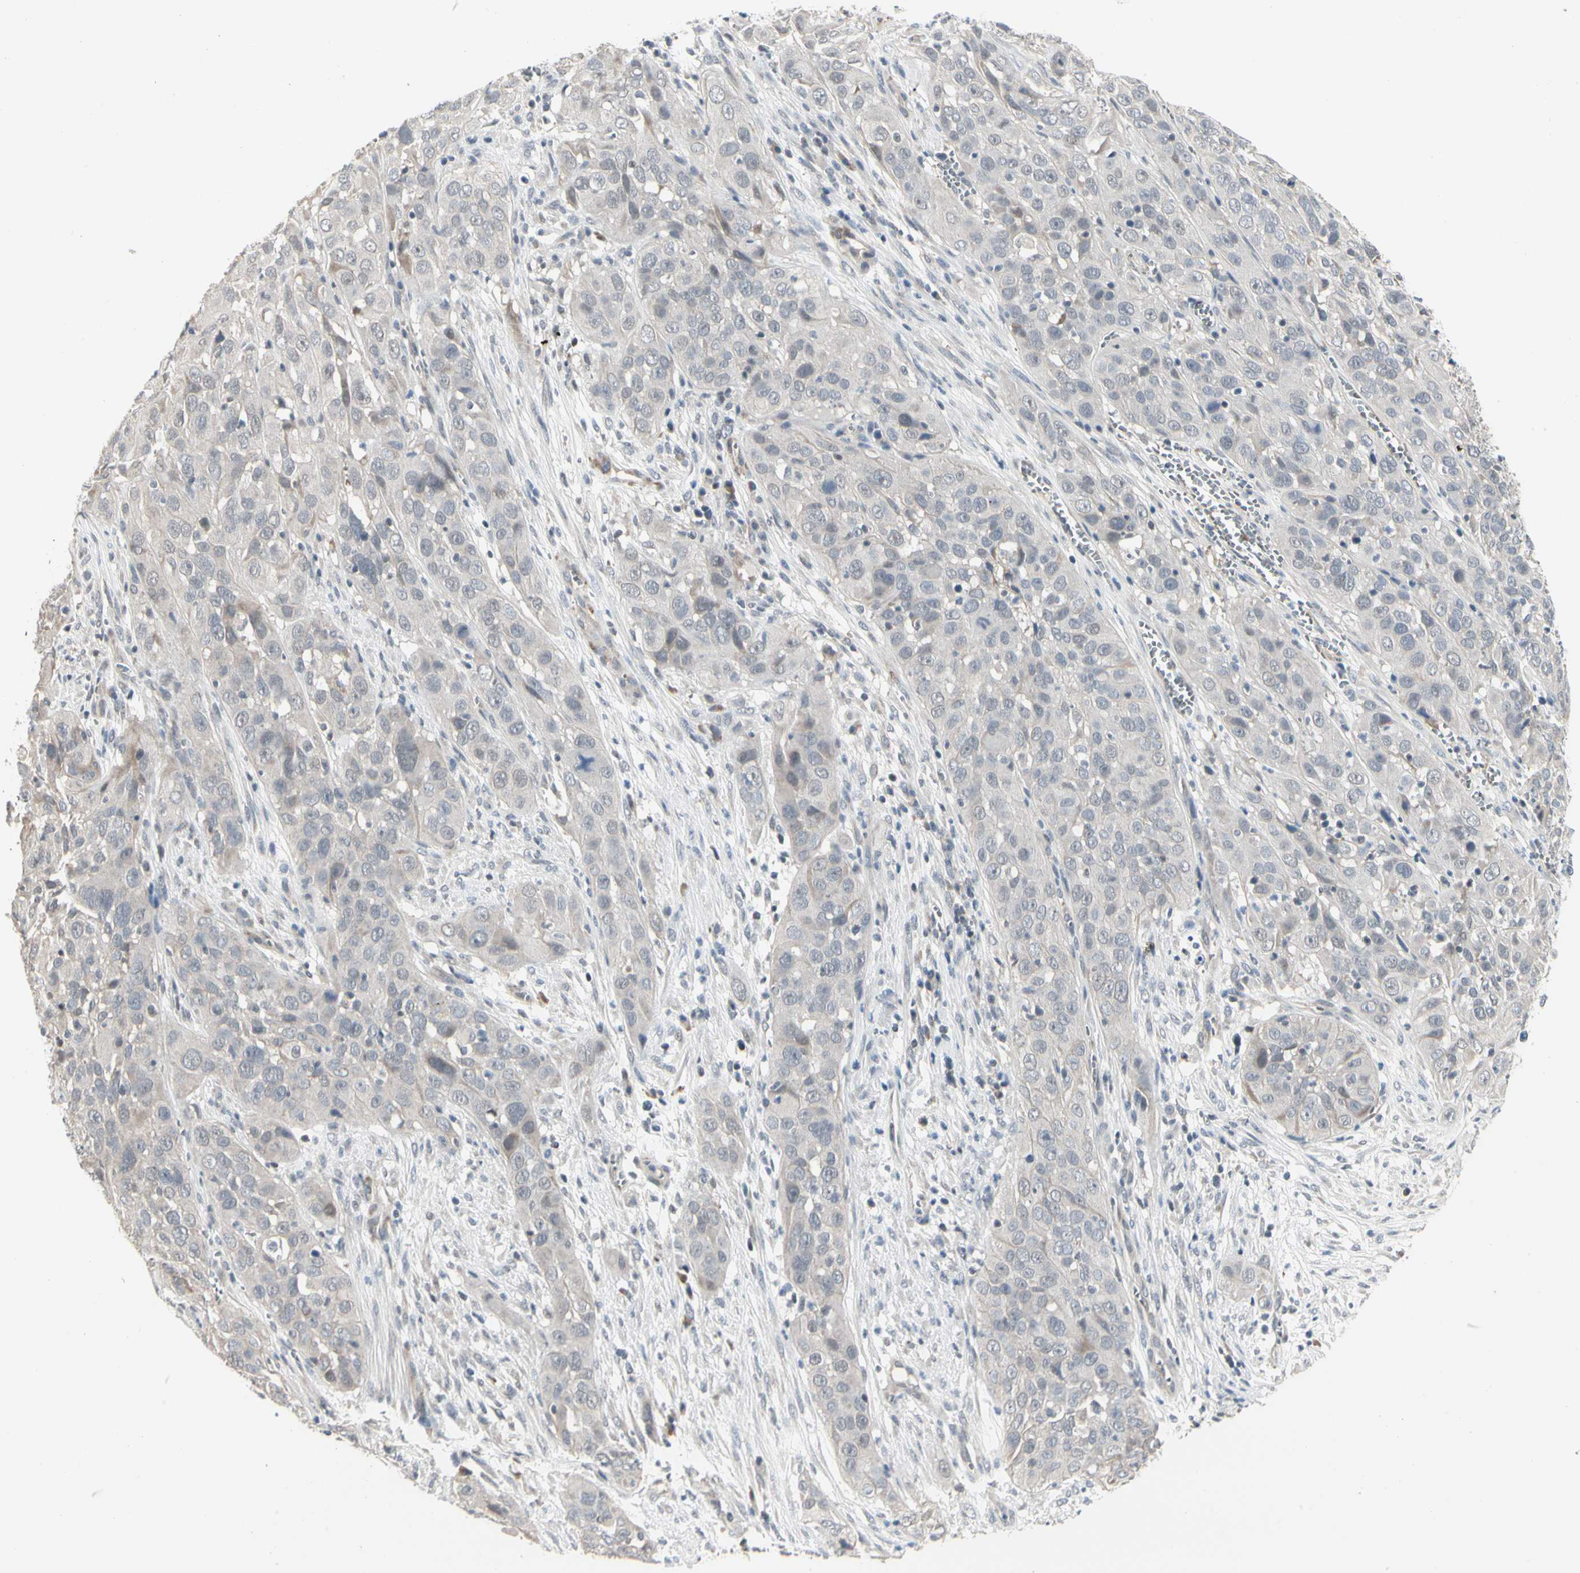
{"staining": {"intensity": "negative", "quantity": "none", "location": "none"}, "tissue": "cervical cancer", "cell_type": "Tumor cells", "image_type": "cancer", "snomed": [{"axis": "morphology", "description": "Squamous cell carcinoma, NOS"}, {"axis": "topography", "description": "Cervix"}], "caption": "Tumor cells are negative for brown protein staining in squamous cell carcinoma (cervical).", "gene": "GREM1", "patient": {"sex": "female", "age": 32}}